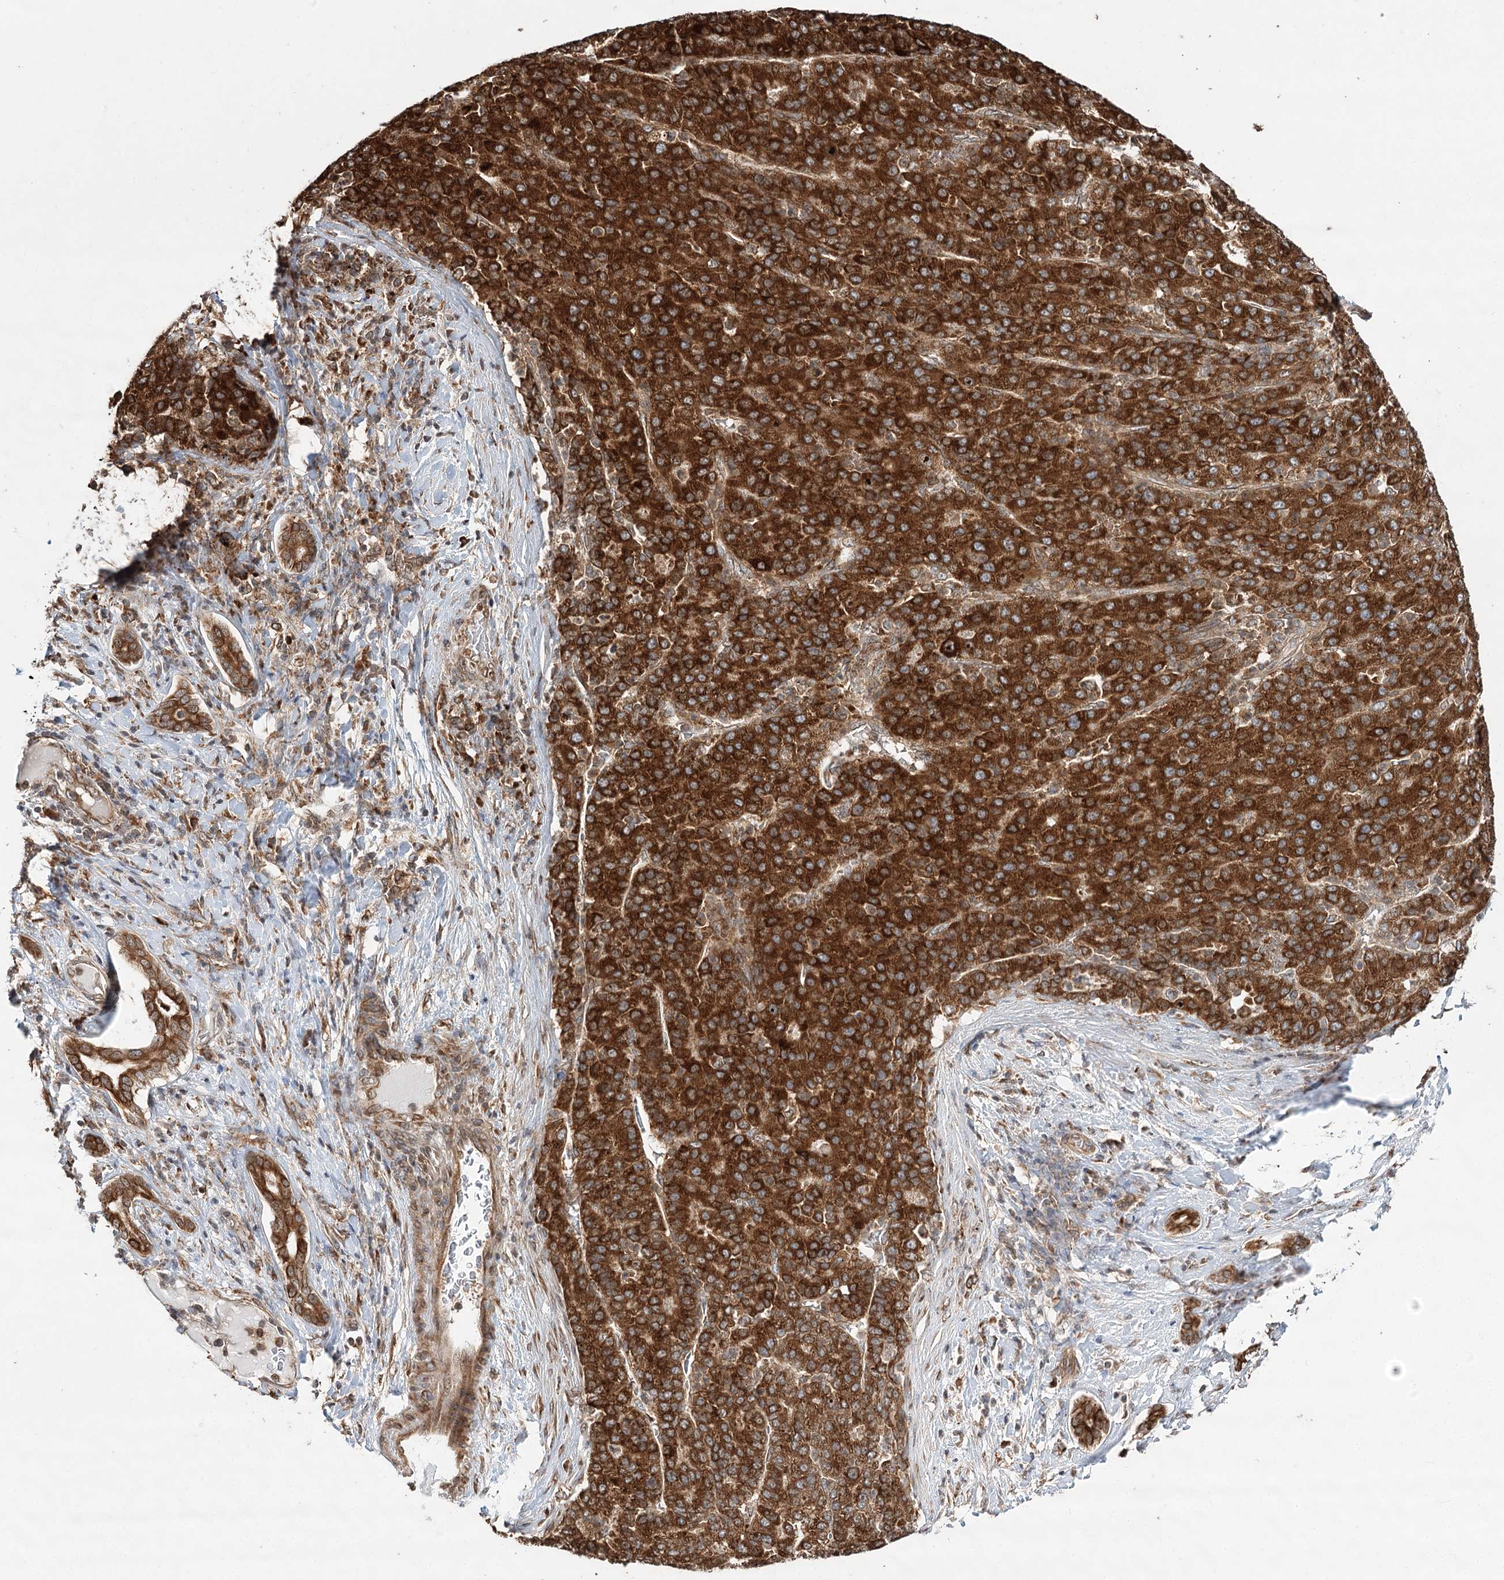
{"staining": {"intensity": "strong", "quantity": ">75%", "location": "cytoplasmic/membranous"}, "tissue": "liver cancer", "cell_type": "Tumor cells", "image_type": "cancer", "snomed": [{"axis": "morphology", "description": "Carcinoma, Hepatocellular, NOS"}, {"axis": "topography", "description": "Liver"}], "caption": "The histopathology image reveals immunohistochemical staining of liver cancer (hepatocellular carcinoma). There is strong cytoplasmic/membranous expression is seen in approximately >75% of tumor cells.", "gene": "DNAJB14", "patient": {"sex": "male", "age": 65}}